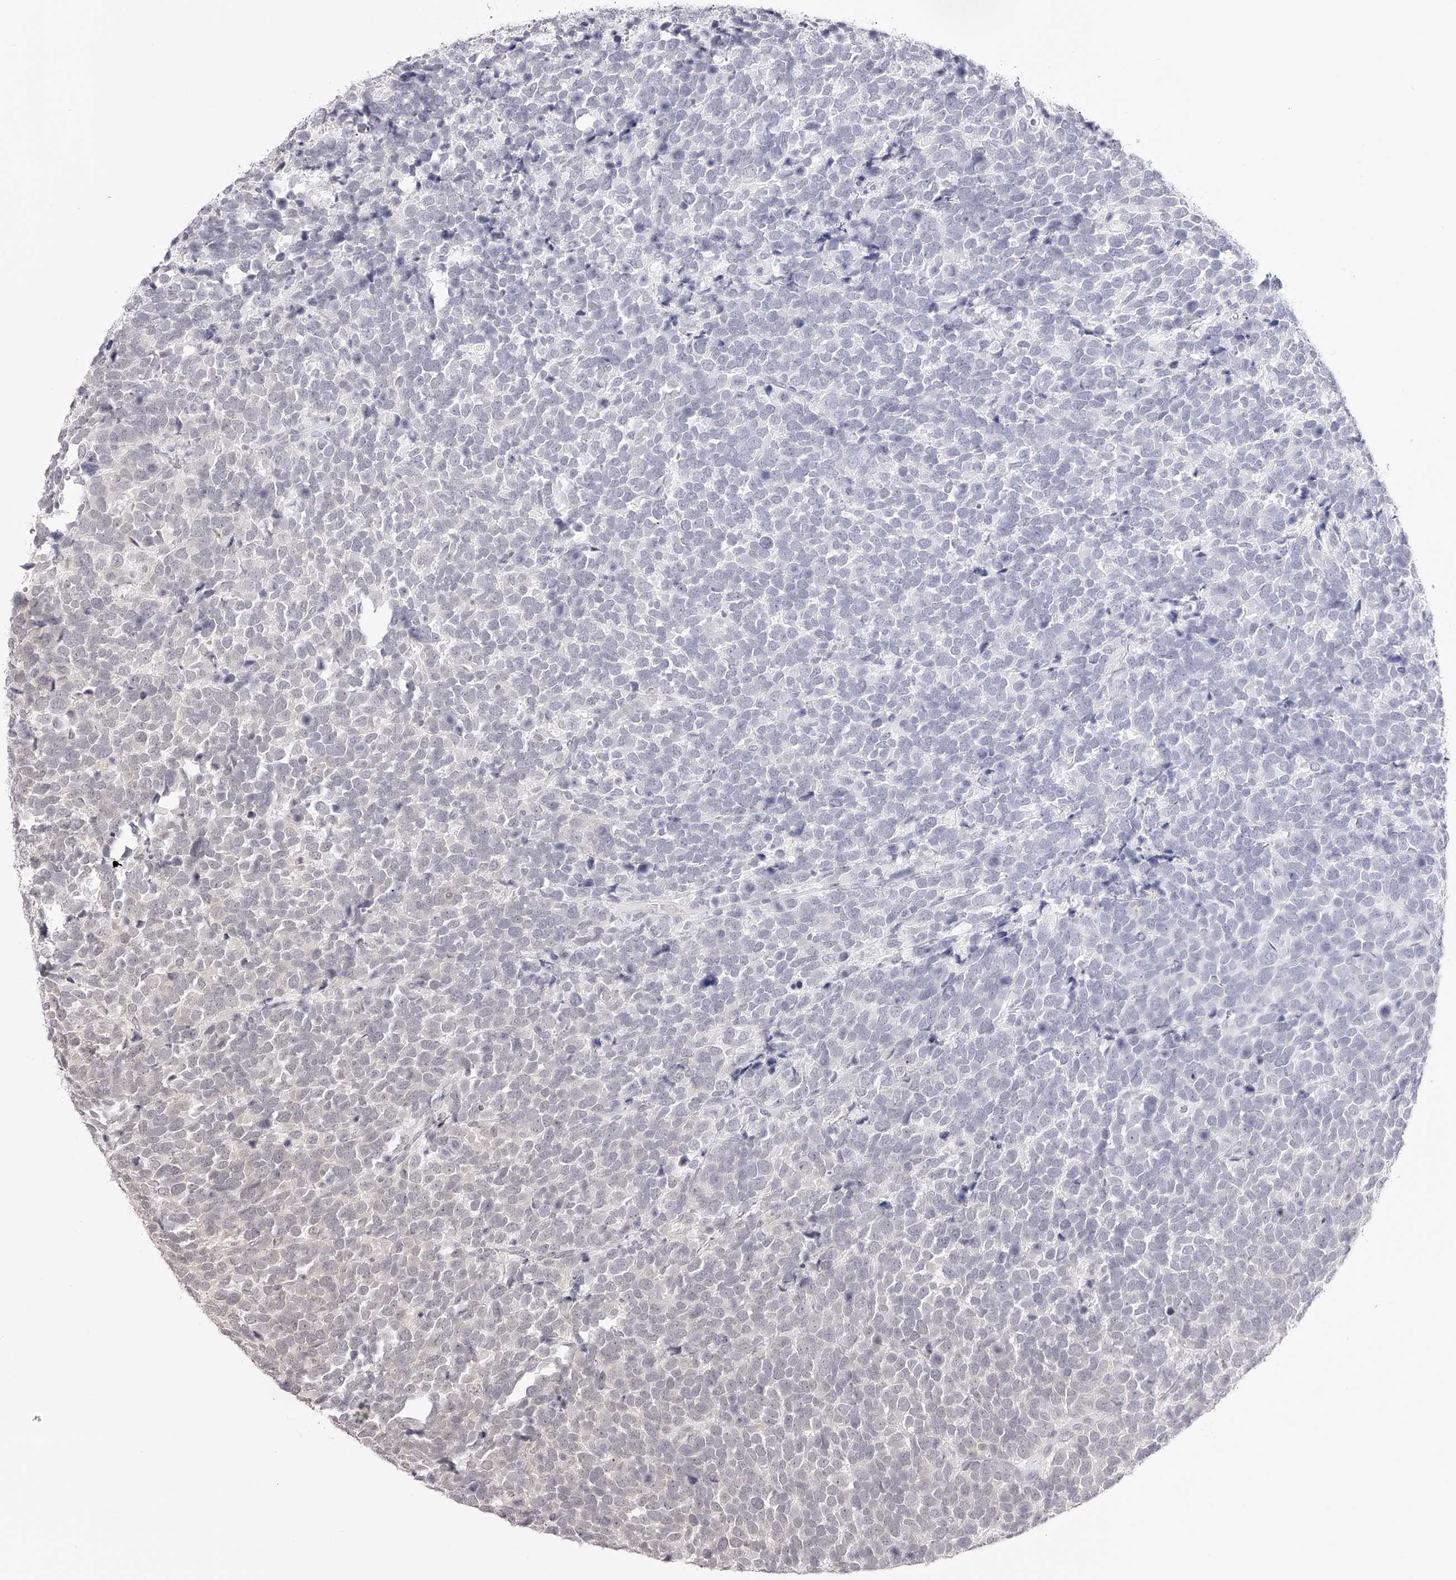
{"staining": {"intensity": "negative", "quantity": "none", "location": "none"}, "tissue": "urothelial cancer", "cell_type": "Tumor cells", "image_type": "cancer", "snomed": [{"axis": "morphology", "description": "Urothelial carcinoma, High grade"}, {"axis": "topography", "description": "Urinary bladder"}], "caption": "This is an IHC histopathology image of human urothelial cancer. There is no expression in tumor cells.", "gene": "PLEKHG1", "patient": {"sex": "female", "age": 82}}